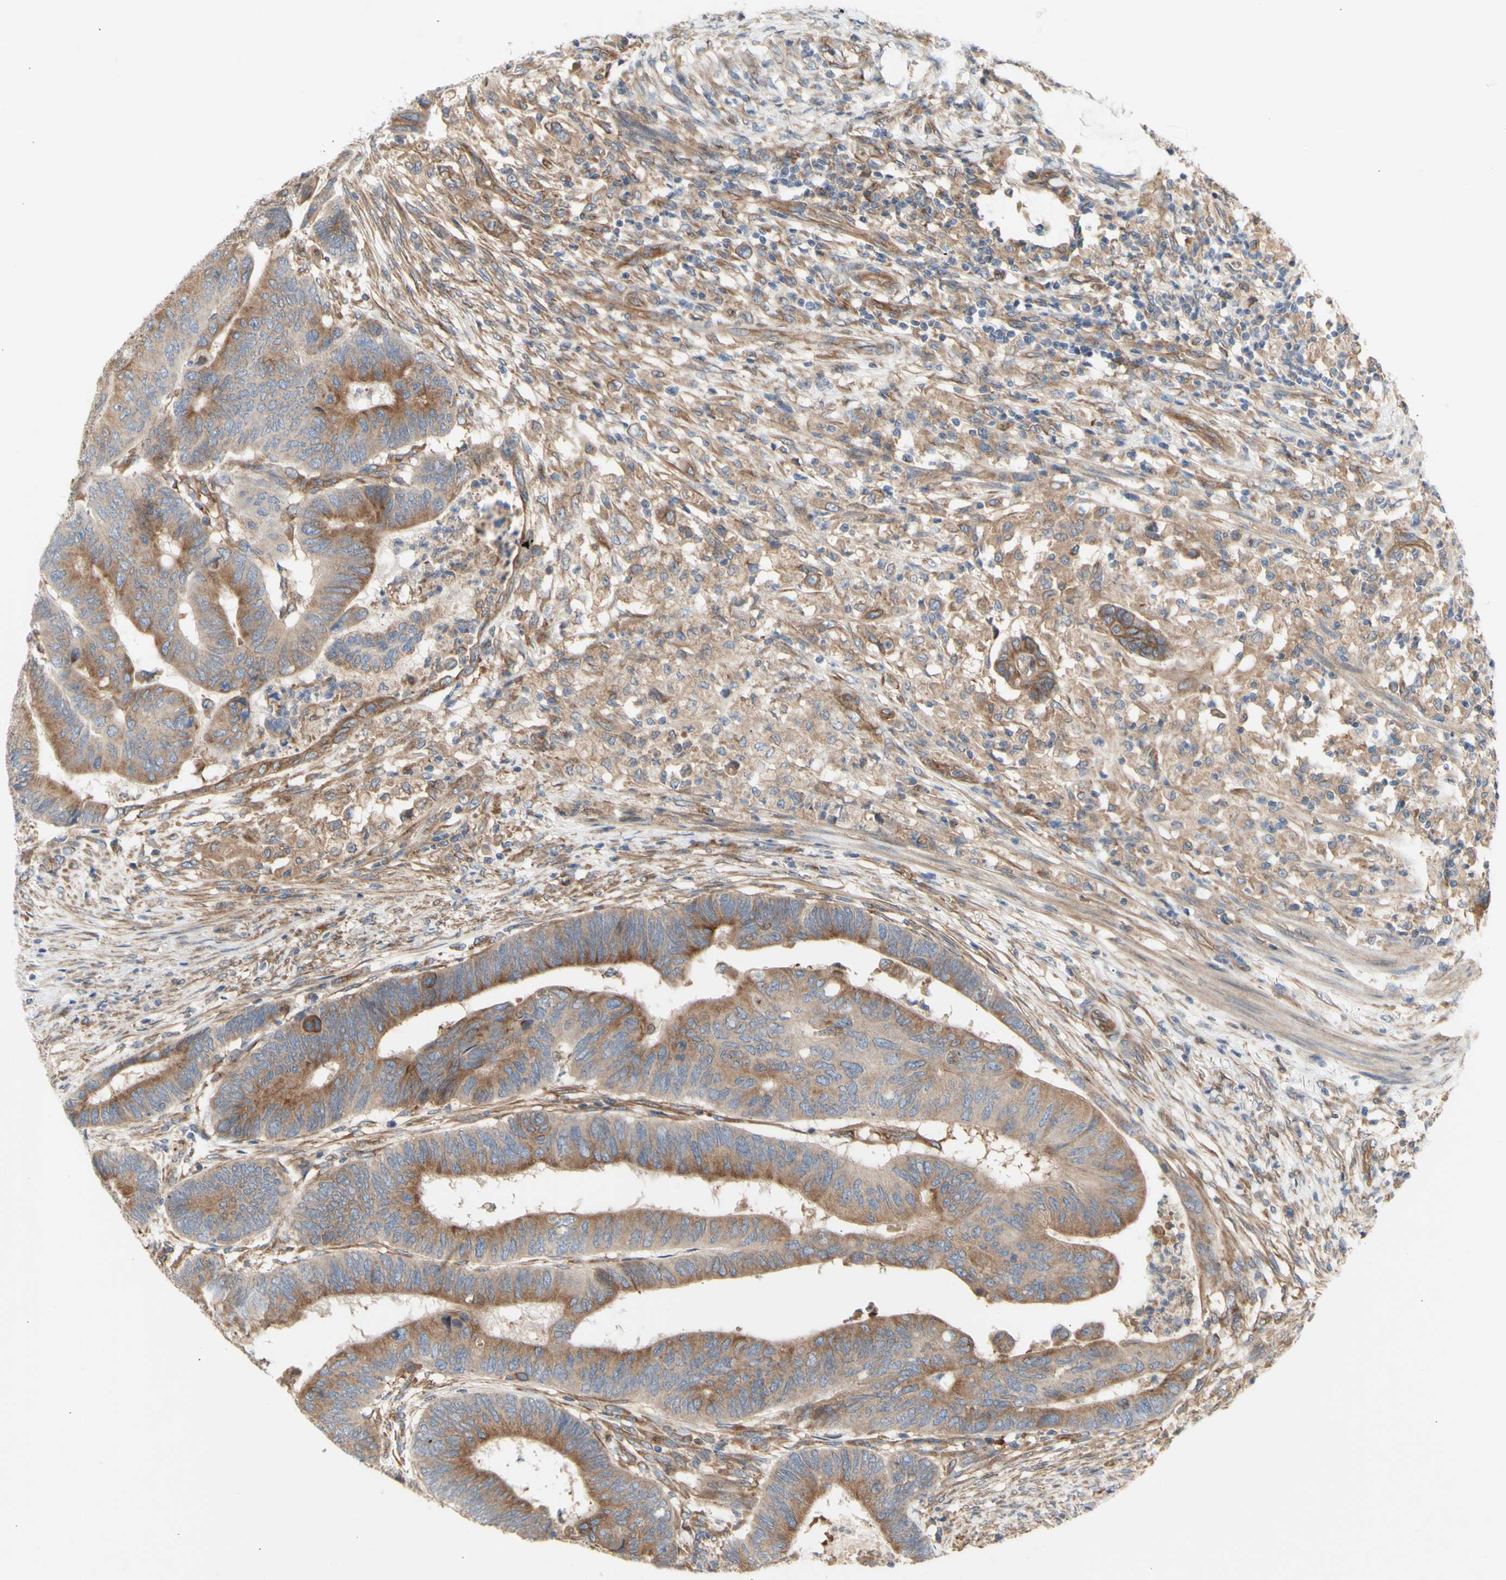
{"staining": {"intensity": "moderate", "quantity": ">75%", "location": "cytoplasmic/membranous"}, "tissue": "colorectal cancer", "cell_type": "Tumor cells", "image_type": "cancer", "snomed": [{"axis": "morphology", "description": "Normal tissue, NOS"}, {"axis": "morphology", "description": "Adenocarcinoma, NOS"}, {"axis": "topography", "description": "Rectum"}, {"axis": "topography", "description": "Peripheral nerve tissue"}], "caption": "There is medium levels of moderate cytoplasmic/membranous positivity in tumor cells of colorectal adenocarcinoma, as demonstrated by immunohistochemical staining (brown color).", "gene": "KLC1", "patient": {"sex": "male", "age": 92}}